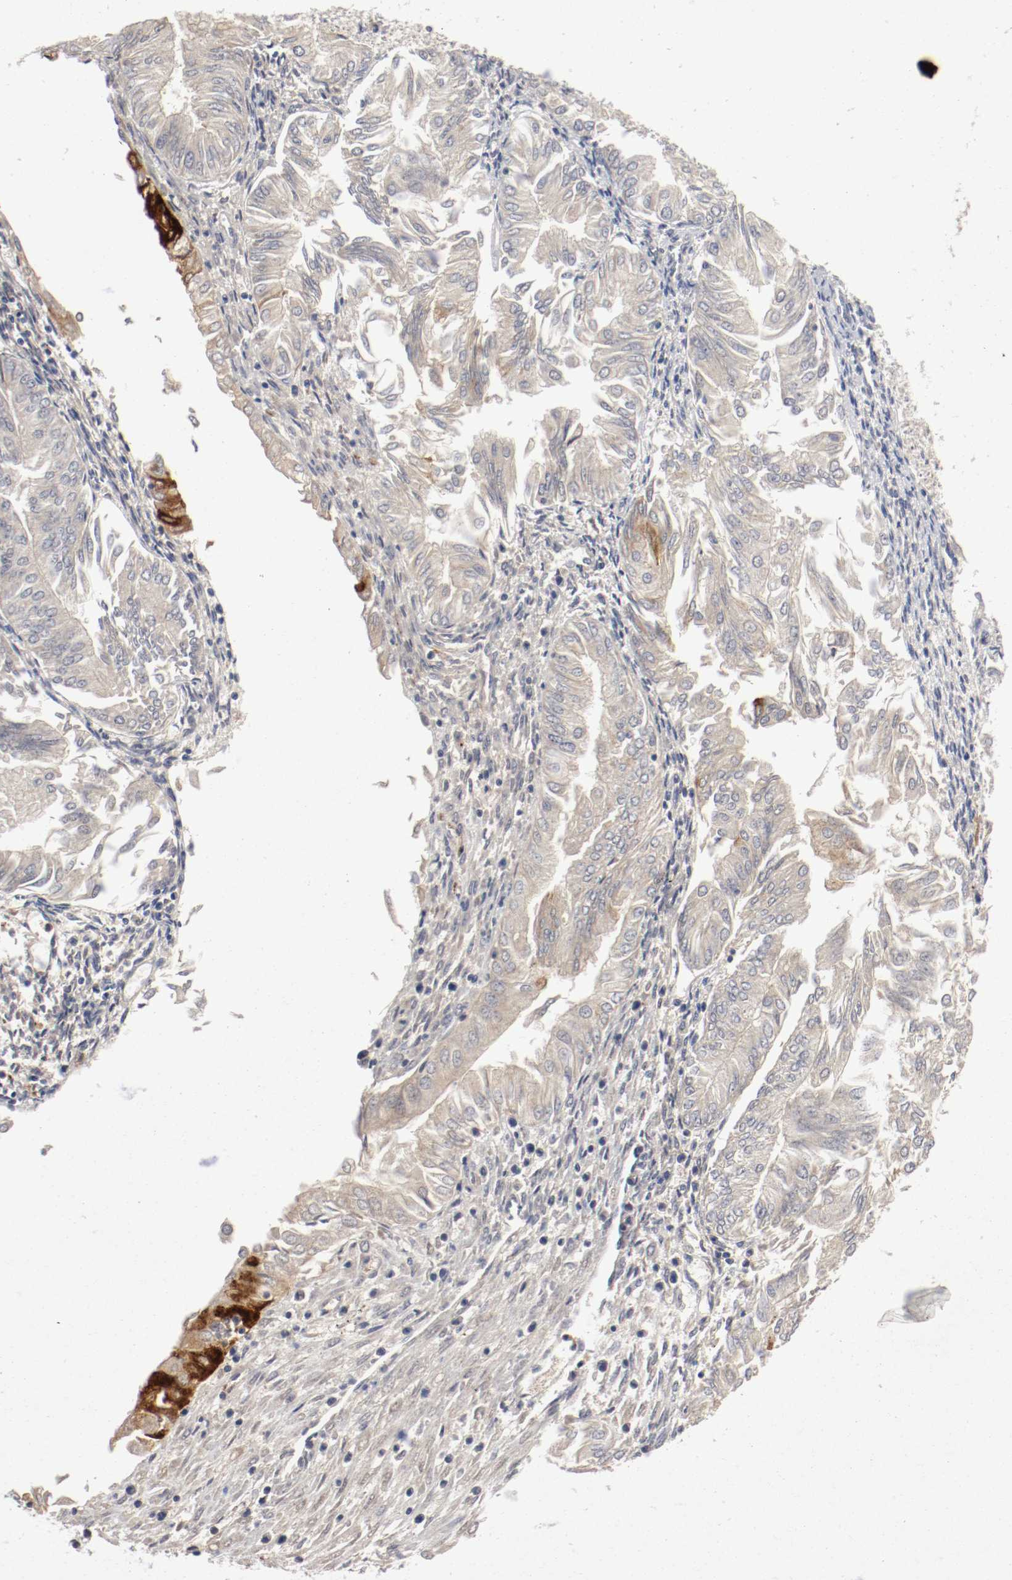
{"staining": {"intensity": "weak", "quantity": ">75%", "location": "cytoplasmic/membranous"}, "tissue": "endometrial cancer", "cell_type": "Tumor cells", "image_type": "cancer", "snomed": [{"axis": "morphology", "description": "Adenocarcinoma, NOS"}, {"axis": "topography", "description": "Endometrium"}], "caption": "Tumor cells reveal low levels of weak cytoplasmic/membranous expression in approximately >75% of cells in human endometrial cancer (adenocarcinoma). (IHC, brightfield microscopy, high magnification).", "gene": "REN", "patient": {"sex": "female", "age": 53}}